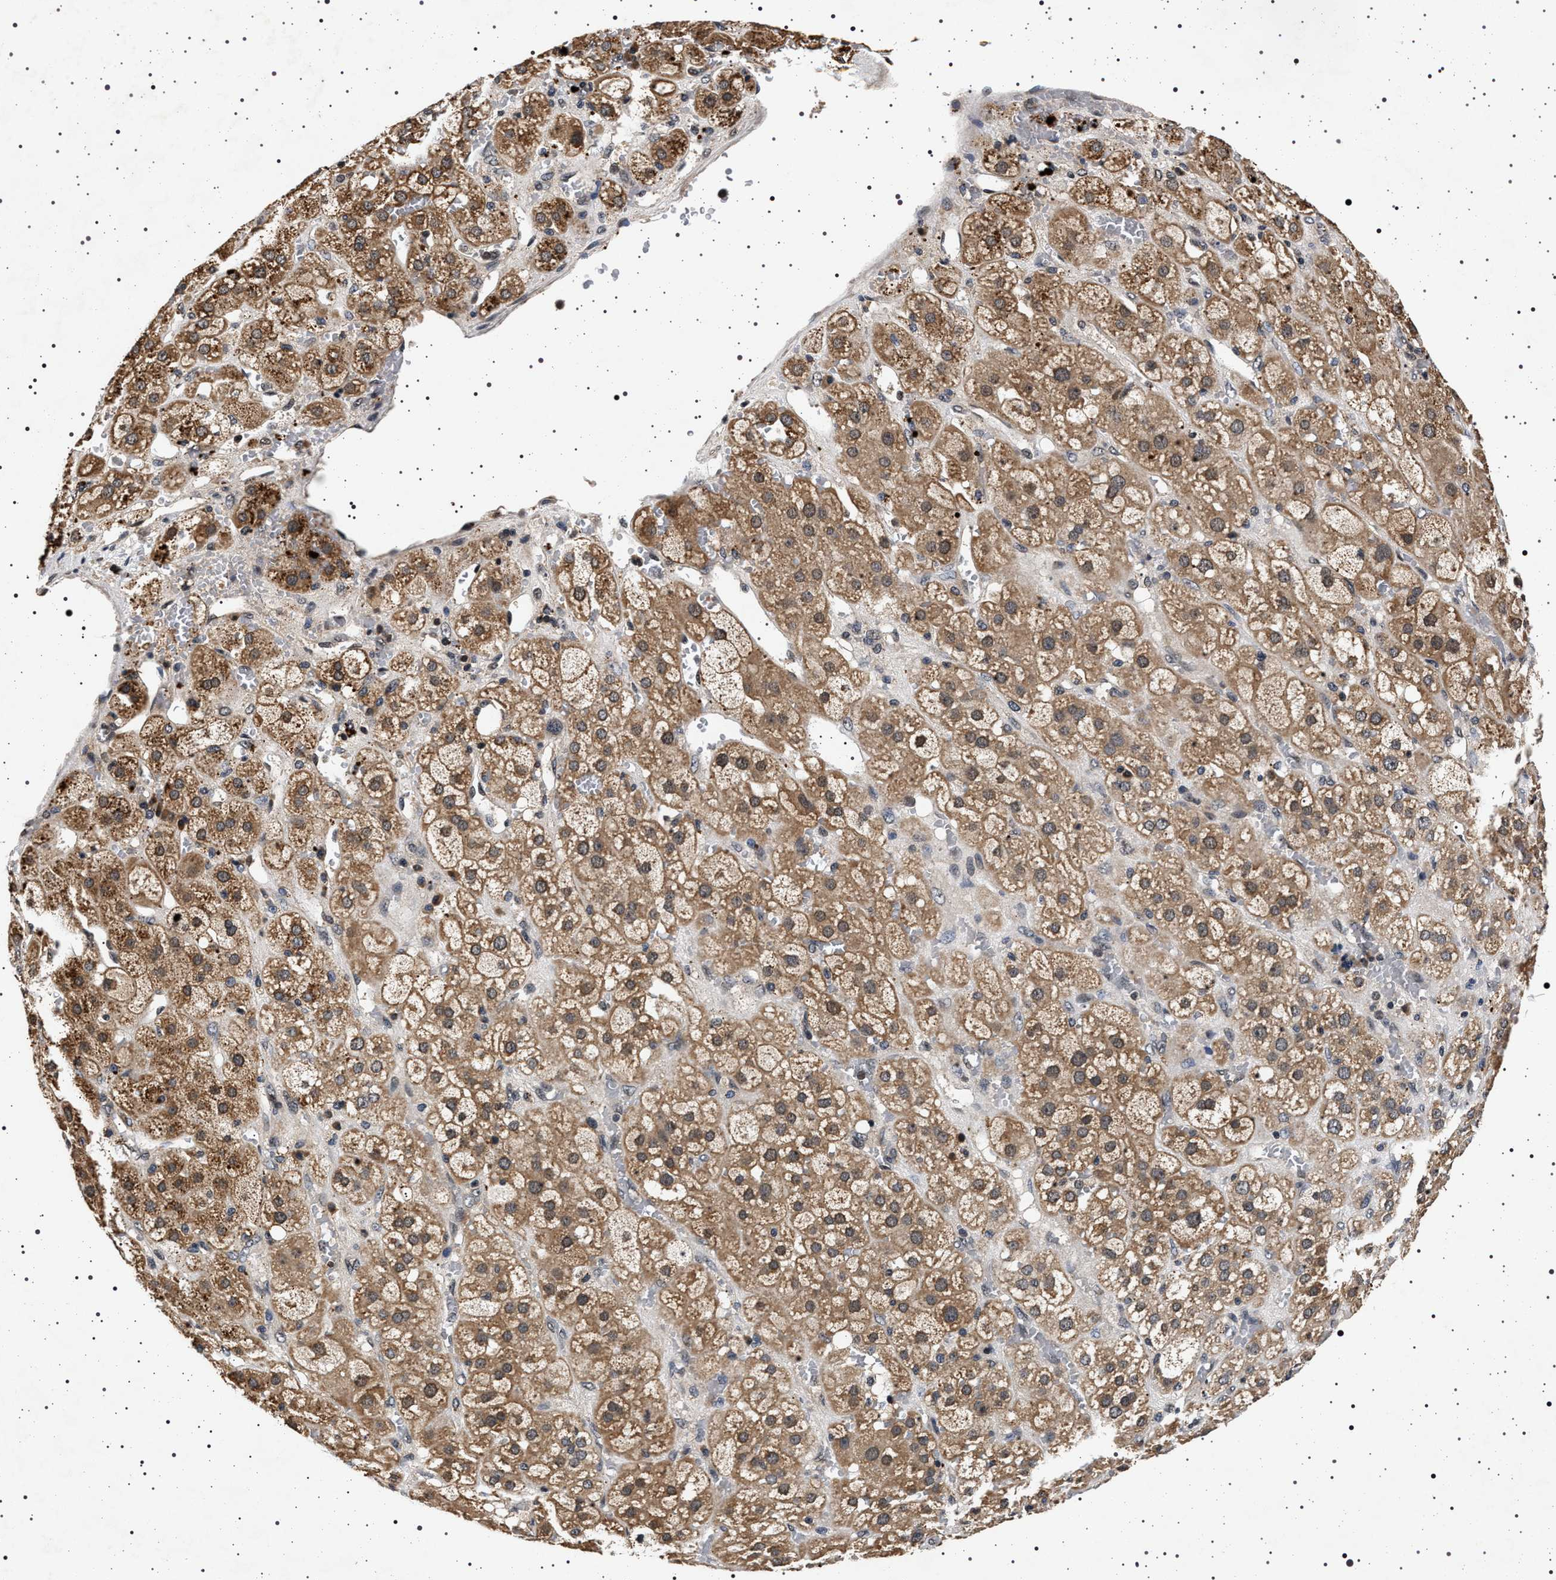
{"staining": {"intensity": "strong", "quantity": ">75%", "location": "cytoplasmic/membranous"}, "tissue": "adrenal gland", "cell_type": "Glandular cells", "image_type": "normal", "snomed": [{"axis": "morphology", "description": "Normal tissue, NOS"}, {"axis": "topography", "description": "Adrenal gland"}], "caption": "A brown stain shows strong cytoplasmic/membranous expression of a protein in glandular cells of benign adrenal gland. The staining is performed using DAB (3,3'-diaminobenzidine) brown chromogen to label protein expression. The nuclei are counter-stained blue using hematoxylin.", "gene": "CDKN1B", "patient": {"sex": "female", "age": 47}}